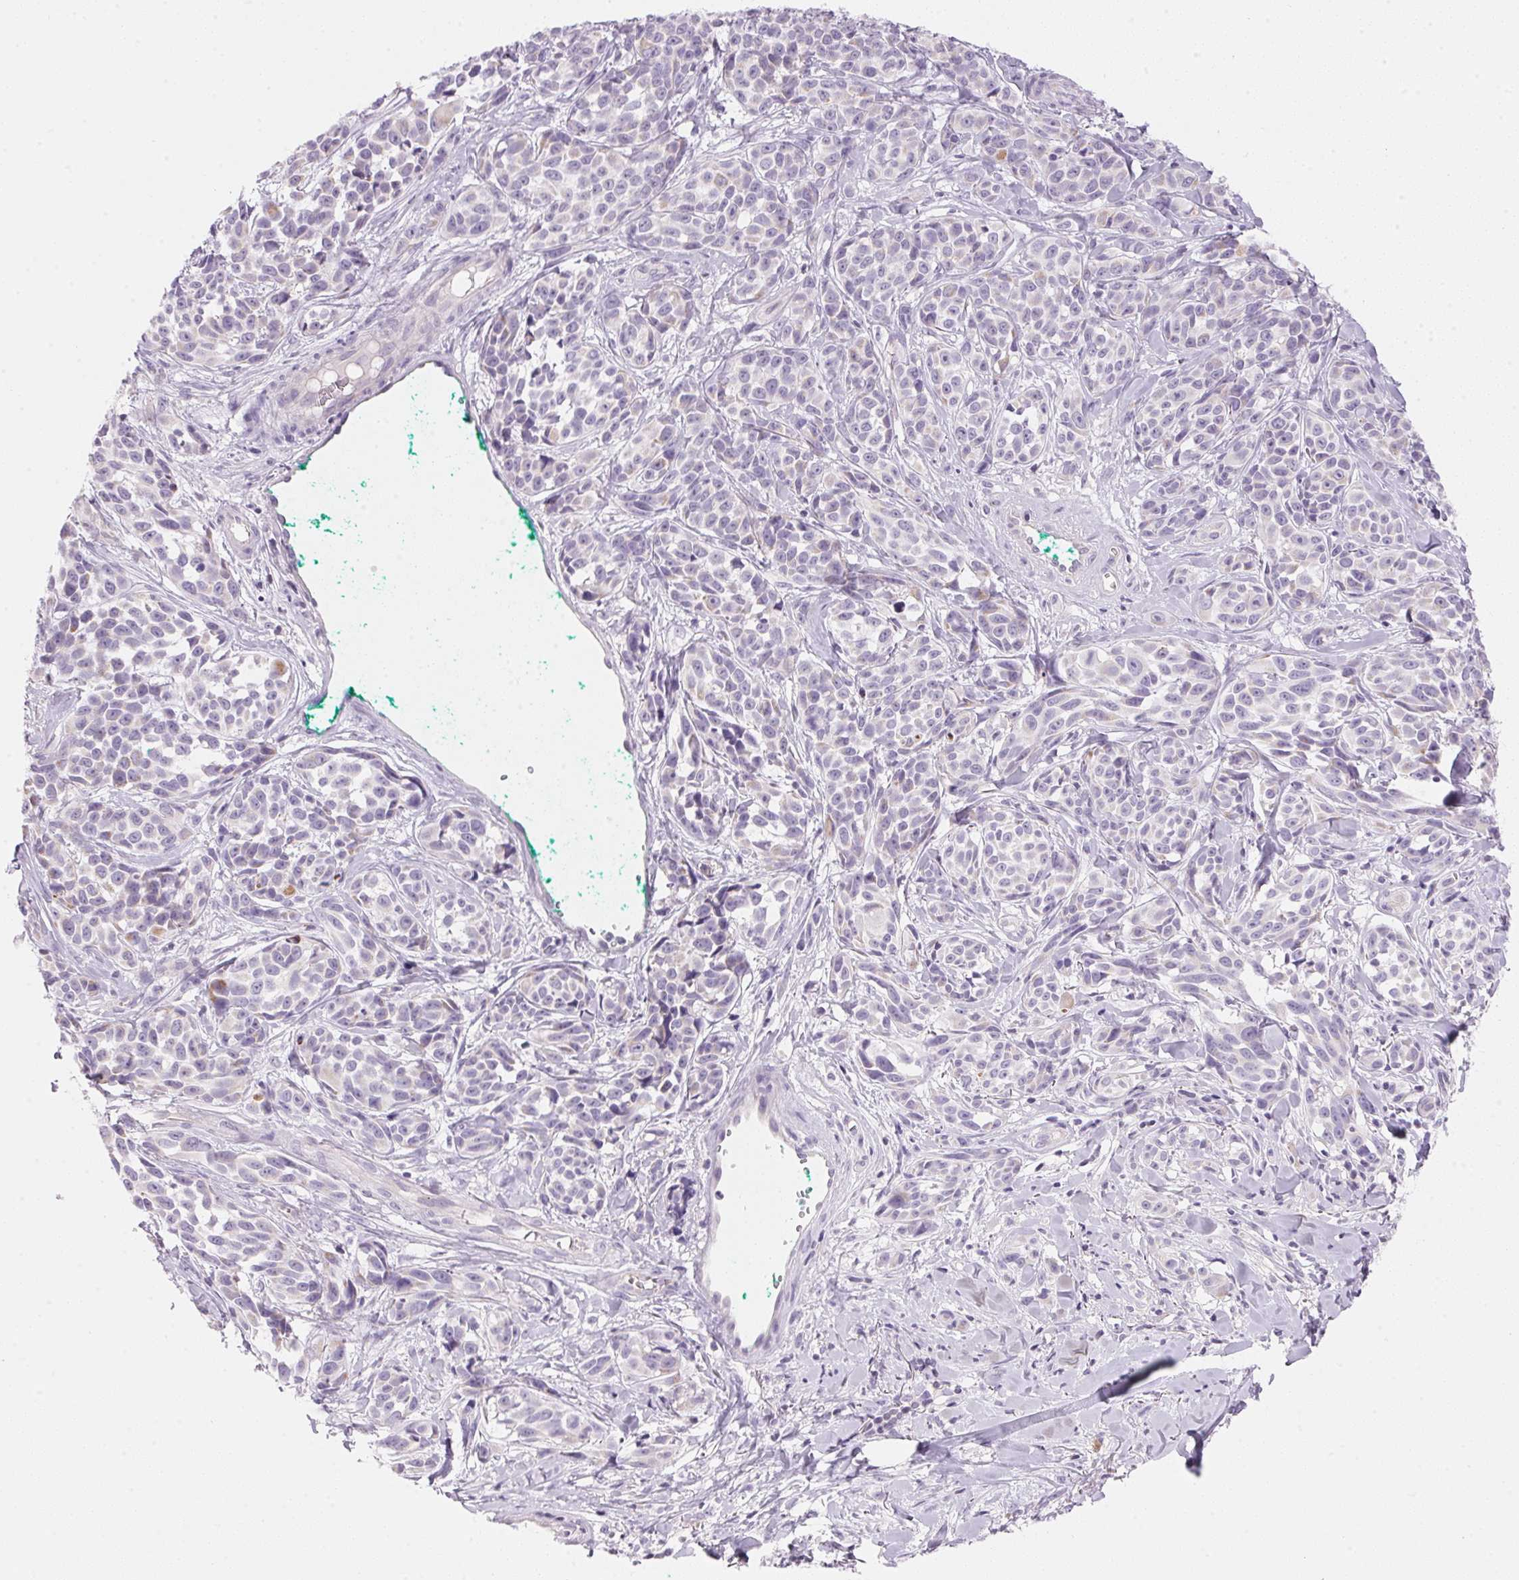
{"staining": {"intensity": "weak", "quantity": "<25%", "location": "cytoplasmic/membranous"}, "tissue": "melanoma", "cell_type": "Tumor cells", "image_type": "cancer", "snomed": [{"axis": "morphology", "description": "Malignant melanoma, NOS"}, {"axis": "topography", "description": "Skin"}], "caption": "The image exhibits no significant staining in tumor cells of malignant melanoma.", "gene": "CYP11B1", "patient": {"sex": "female", "age": 88}}